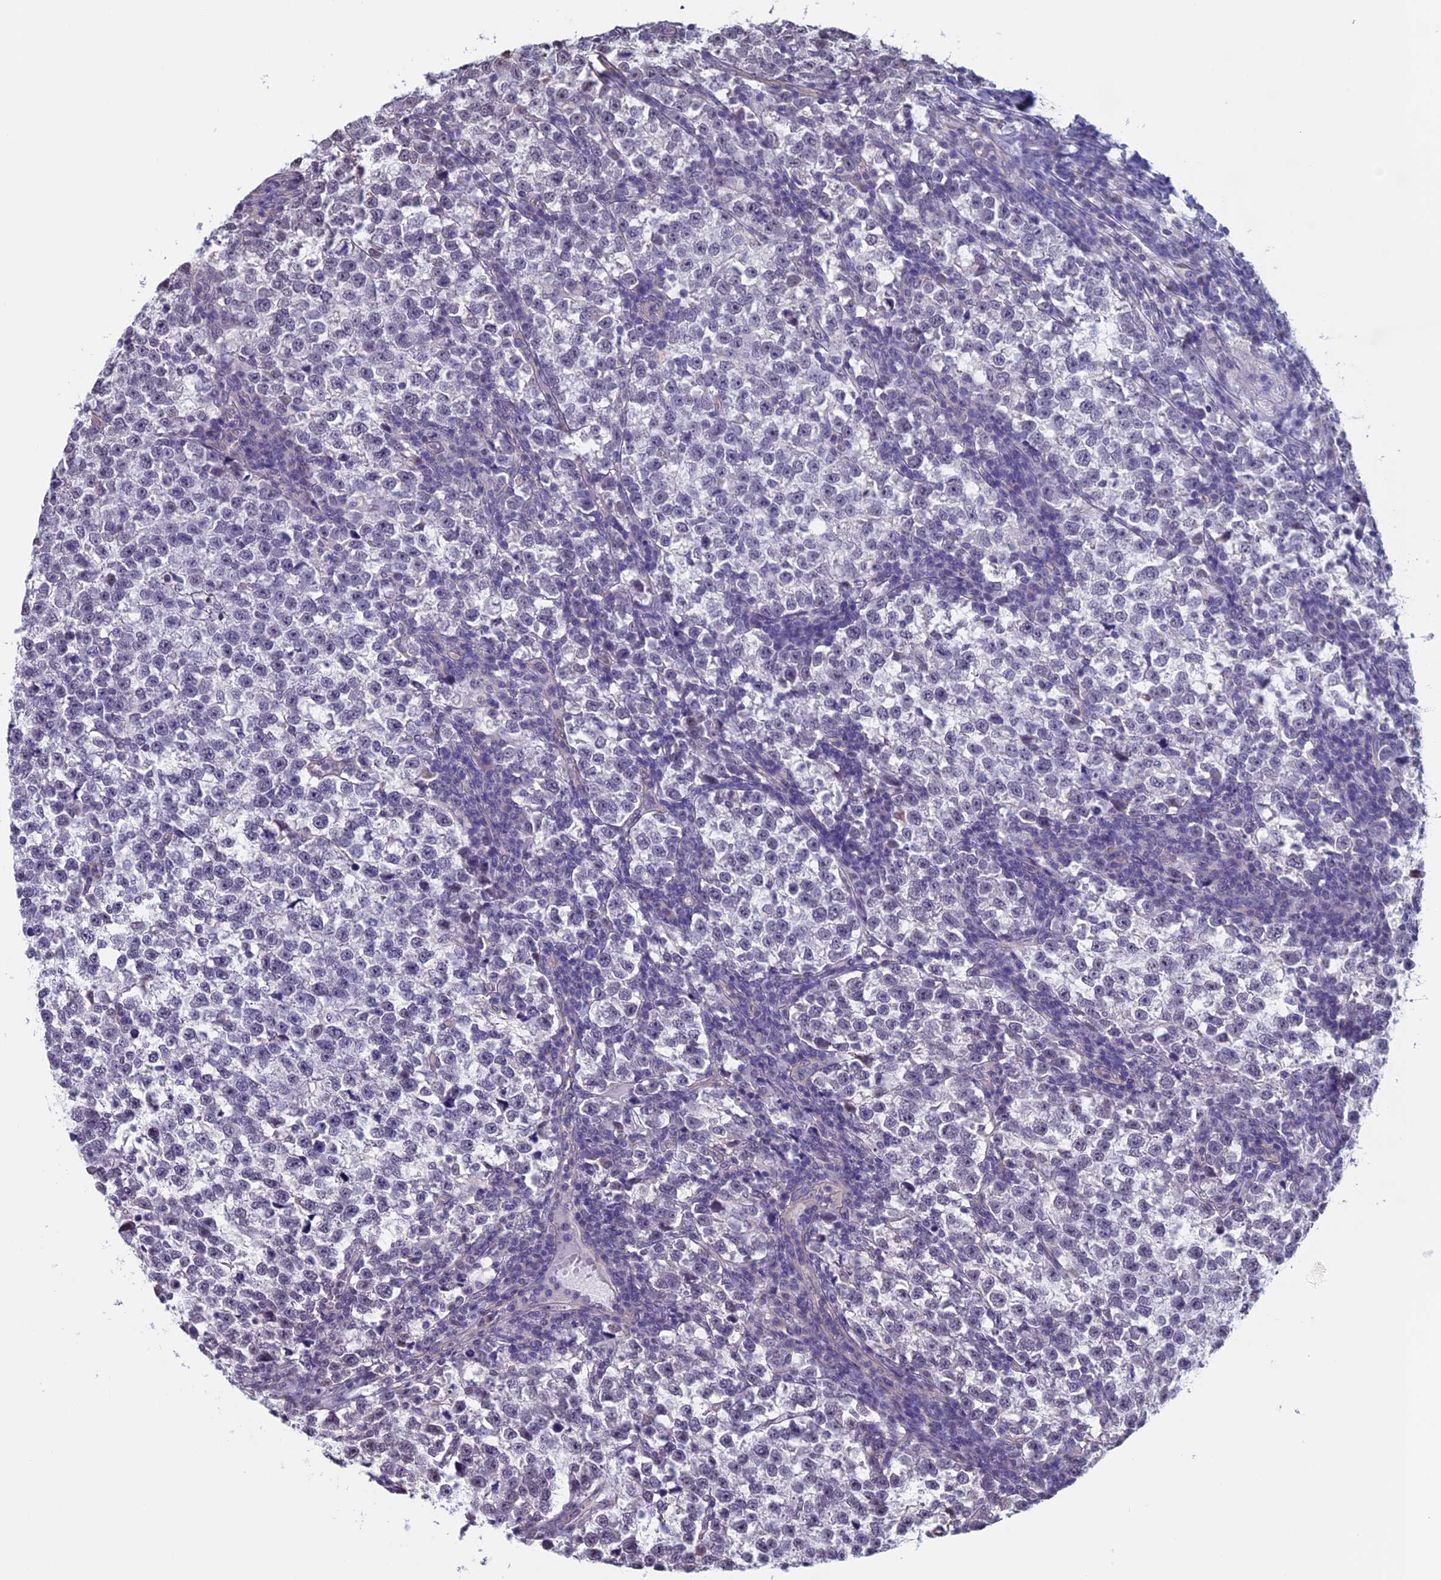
{"staining": {"intensity": "negative", "quantity": "none", "location": "none"}, "tissue": "testis cancer", "cell_type": "Tumor cells", "image_type": "cancer", "snomed": [{"axis": "morphology", "description": "Normal tissue, NOS"}, {"axis": "morphology", "description": "Seminoma, NOS"}, {"axis": "topography", "description": "Testis"}], "caption": "Tumor cells are negative for brown protein staining in testis cancer (seminoma). (DAB immunohistochemistry (IHC) with hematoxylin counter stain).", "gene": "SLC1A6", "patient": {"sex": "male", "age": 43}}